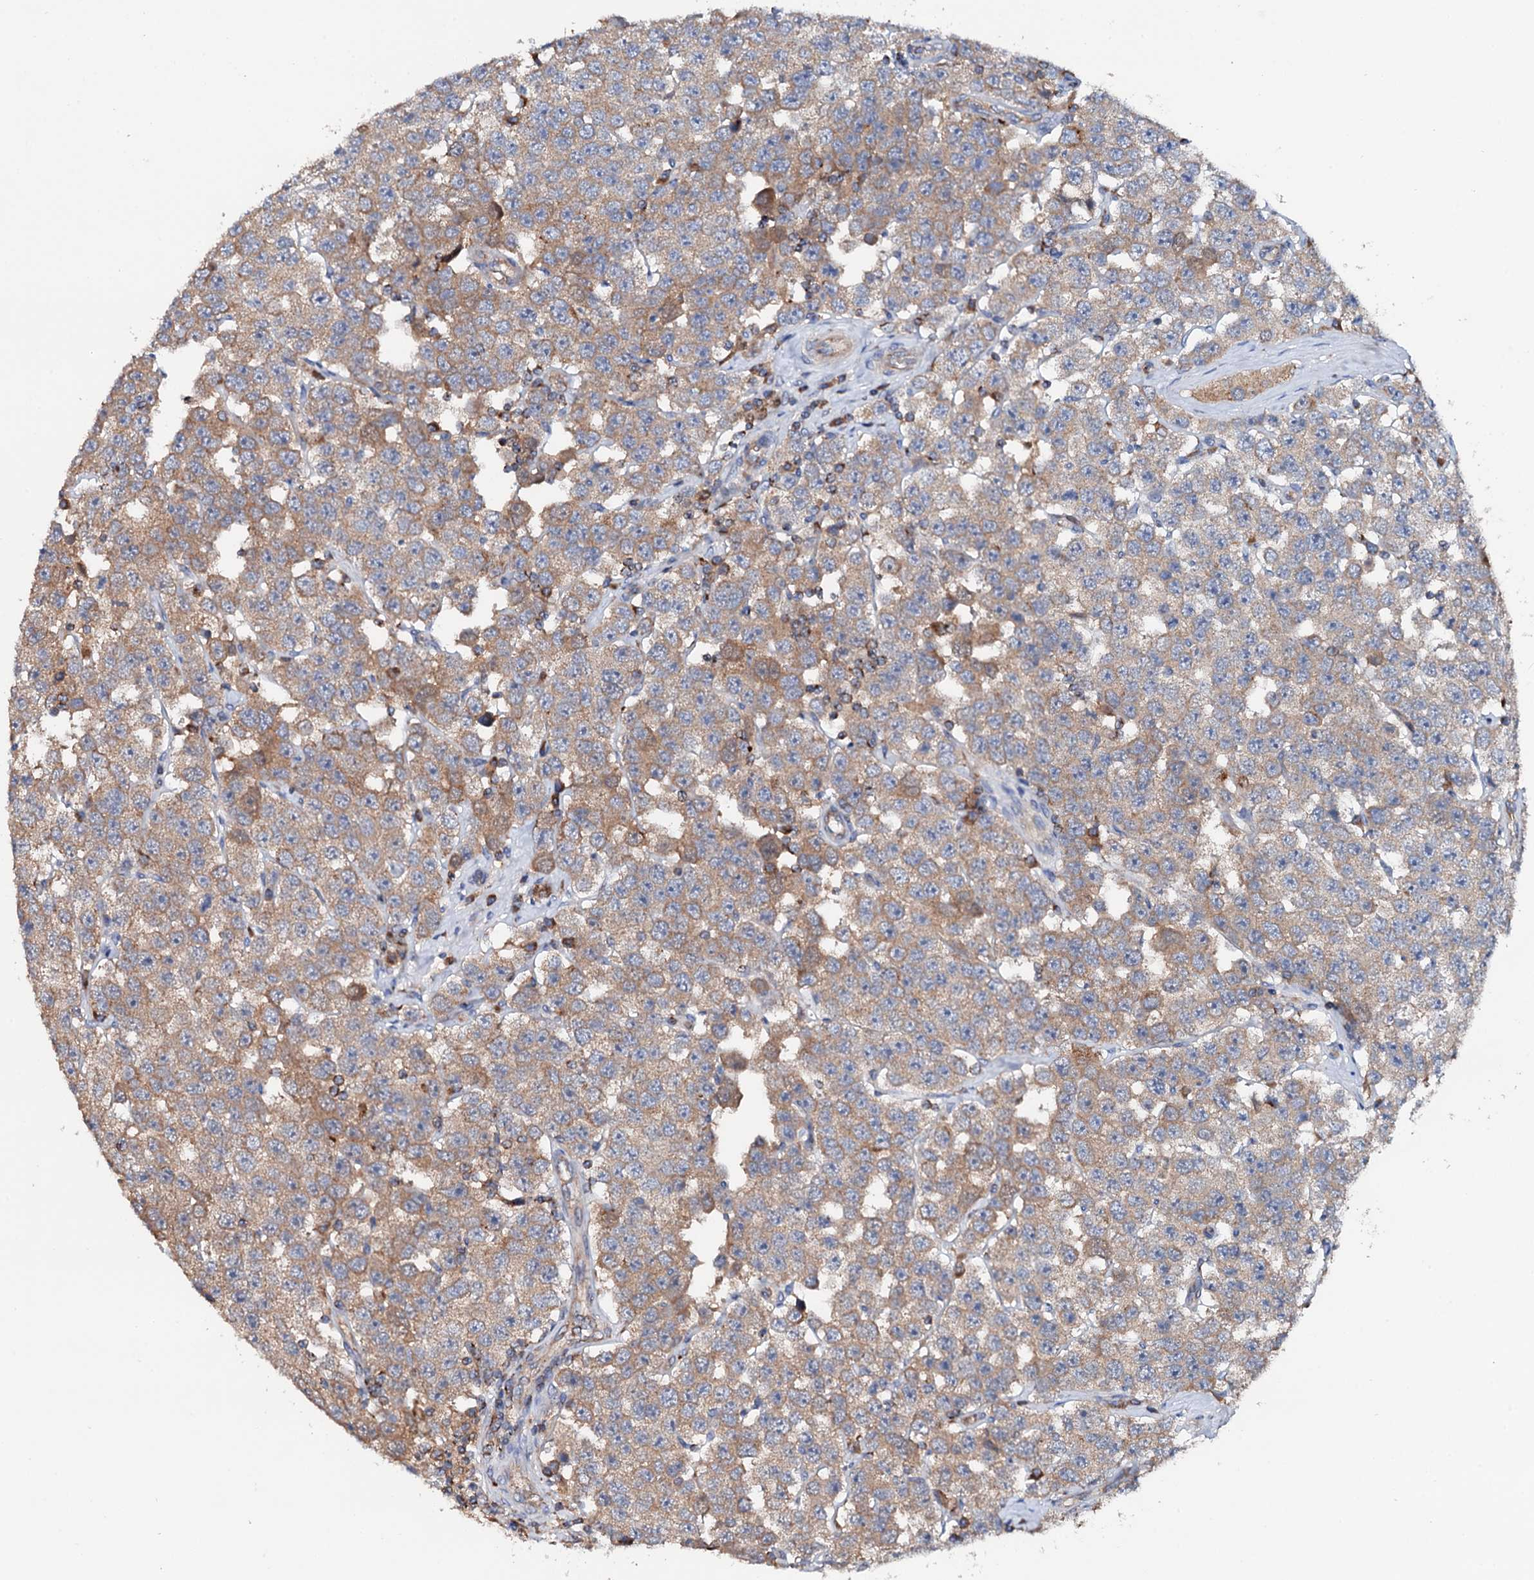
{"staining": {"intensity": "moderate", "quantity": ">75%", "location": "cytoplasmic/membranous"}, "tissue": "testis cancer", "cell_type": "Tumor cells", "image_type": "cancer", "snomed": [{"axis": "morphology", "description": "Seminoma, NOS"}, {"axis": "topography", "description": "Testis"}], "caption": "Protein expression analysis of human testis seminoma reveals moderate cytoplasmic/membranous staining in about >75% of tumor cells.", "gene": "ST3GAL1", "patient": {"sex": "male", "age": 28}}